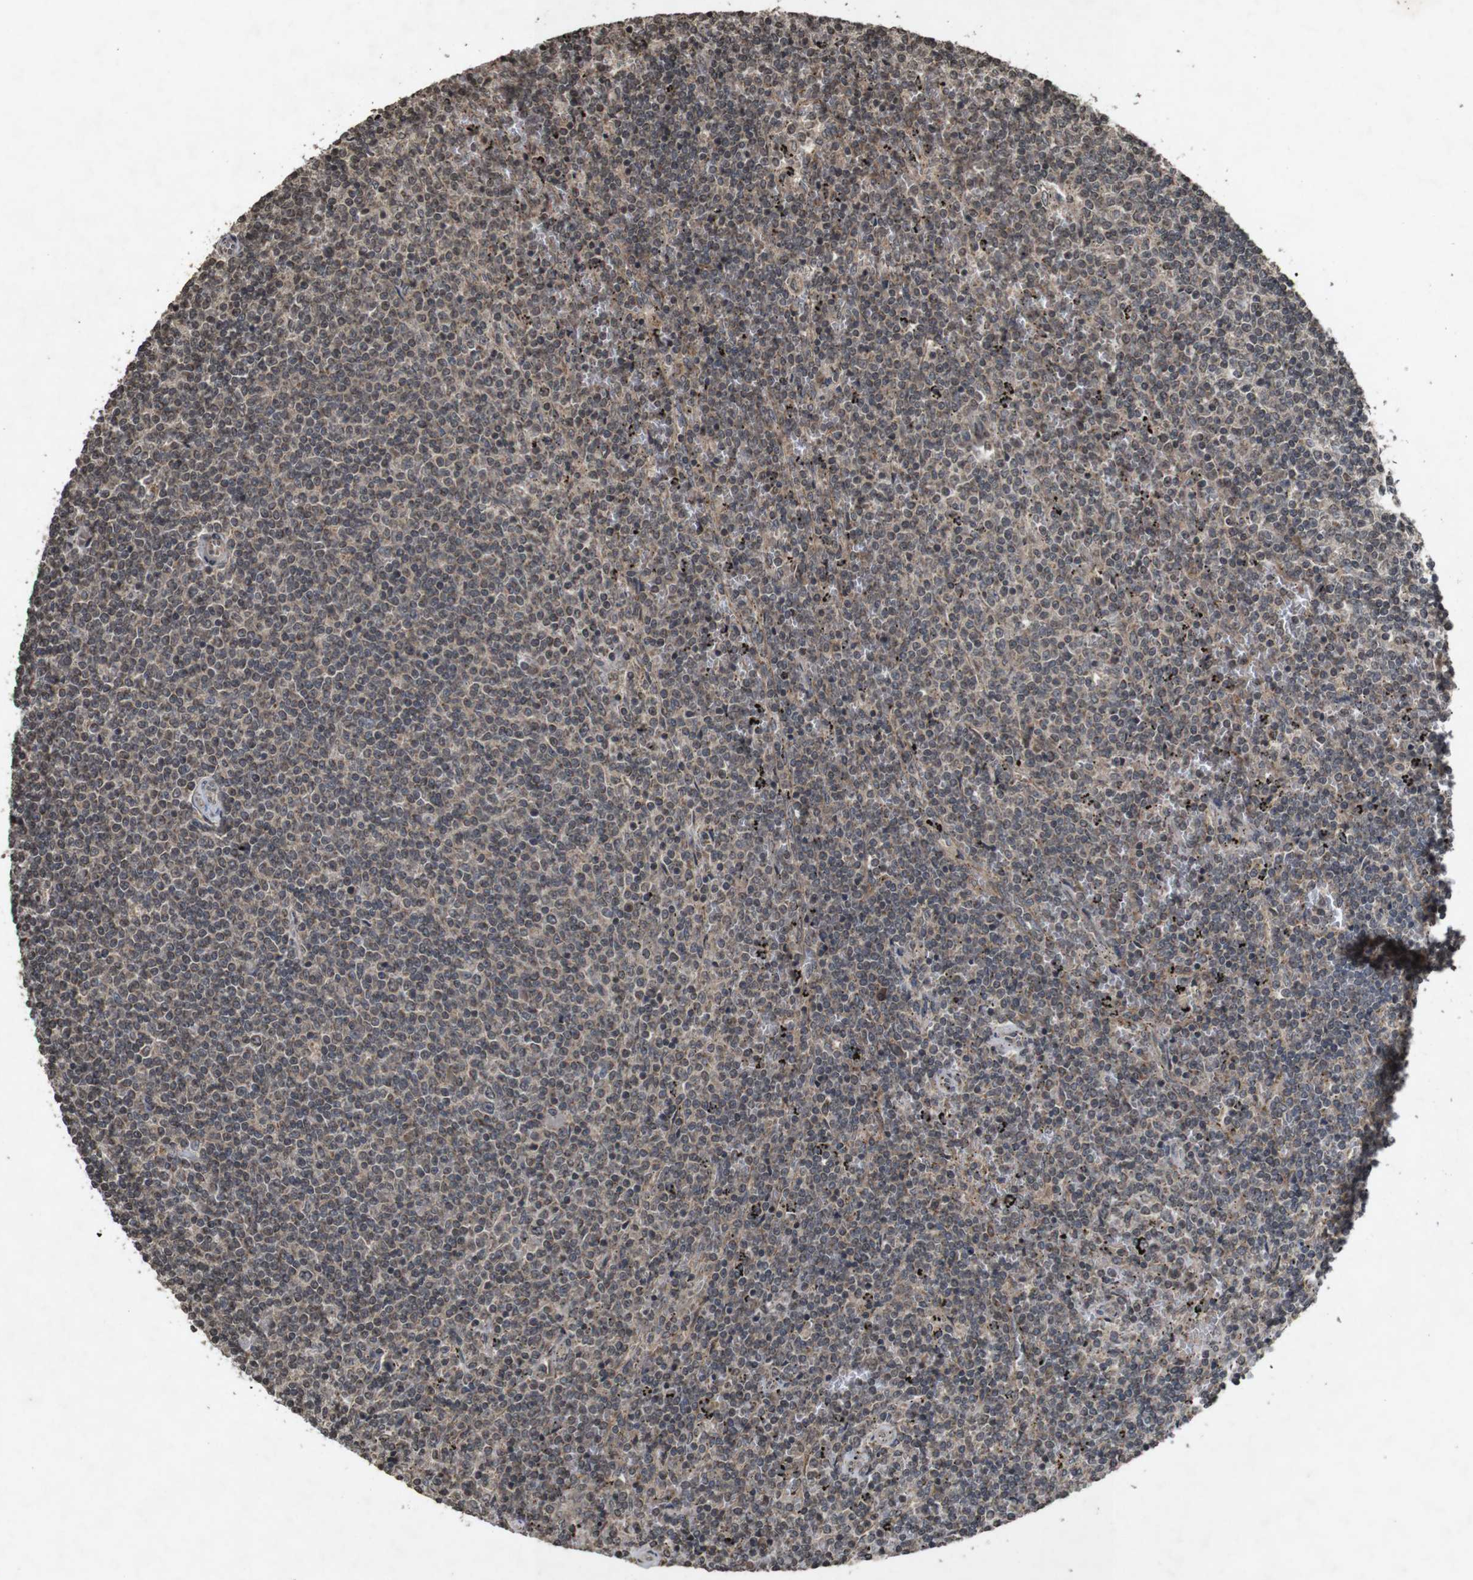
{"staining": {"intensity": "weak", "quantity": "<25%", "location": "cytoplasmic/membranous"}, "tissue": "lymphoma", "cell_type": "Tumor cells", "image_type": "cancer", "snomed": [{"axis": "morphology", "description": "Malignant lymphoma, non-Hodgkin's type, Low grade"}, {"axis": "topography", "description": "Spleen"}], "caption": "Image shows no significant protein expression in tumor cells of low-grade malignant lymphoma, non-Hodgkin's type.", "gene": "SORL1", "patient": {"sex": "female", "age": 50}}